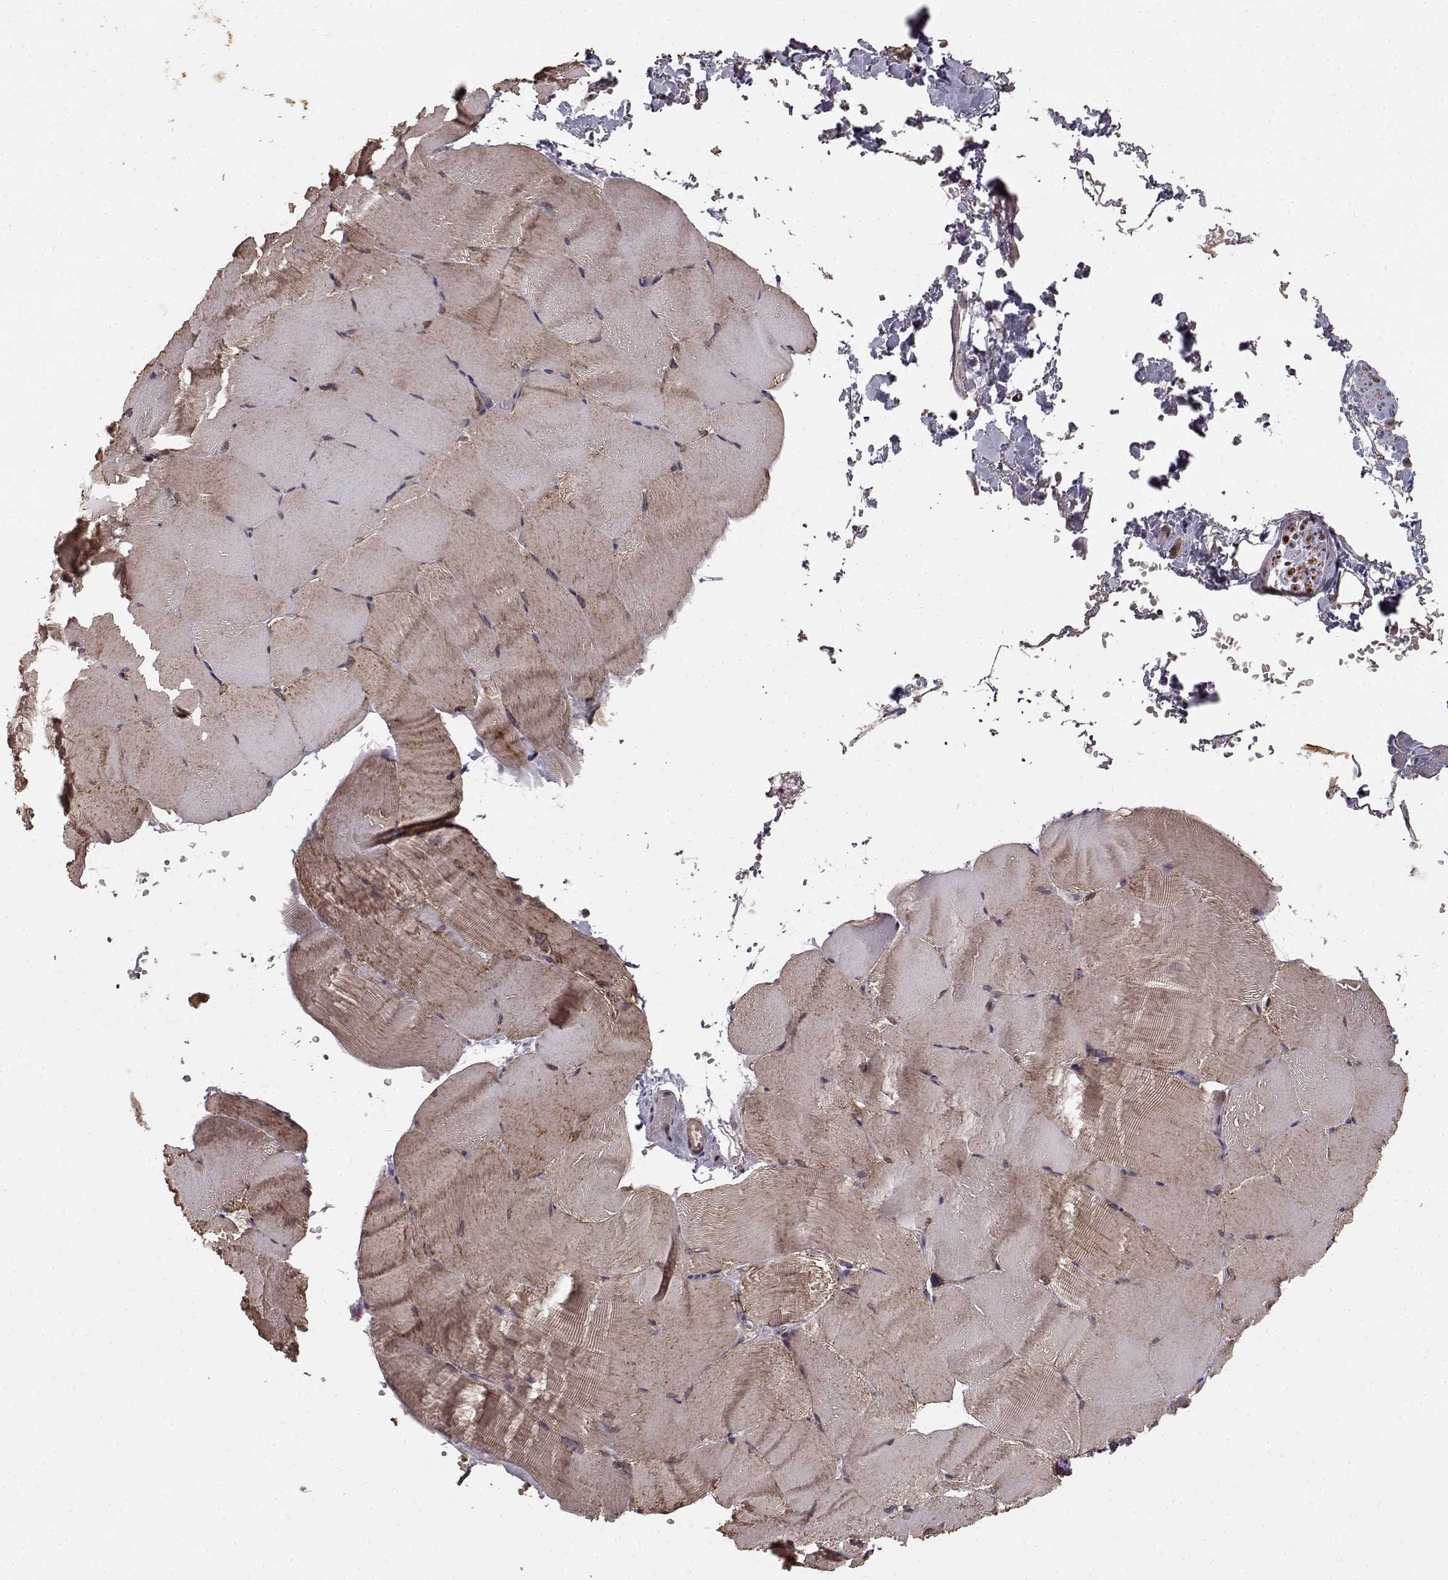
{"staining": {"intensity": "moderate", "quantity": ">75%", "location": "cytoplasmic/membranous"}, "tissue": "skeletal muscle", "cell_type": "Myocytes", "image_type": "normal", "snomed": [{"axis": "morphology", "description": "Normal tissue, NOS"}, {"axis": "topography", "description": "Skeletal muscle"}], "caption": "Skeletal muscle stained with a brown dye displays moderate cytoplasmic/membranous positive positivity in approximately >75% of myocytes.", "gene": "USP15", "patient": {"sex": "female", "age": 37}}